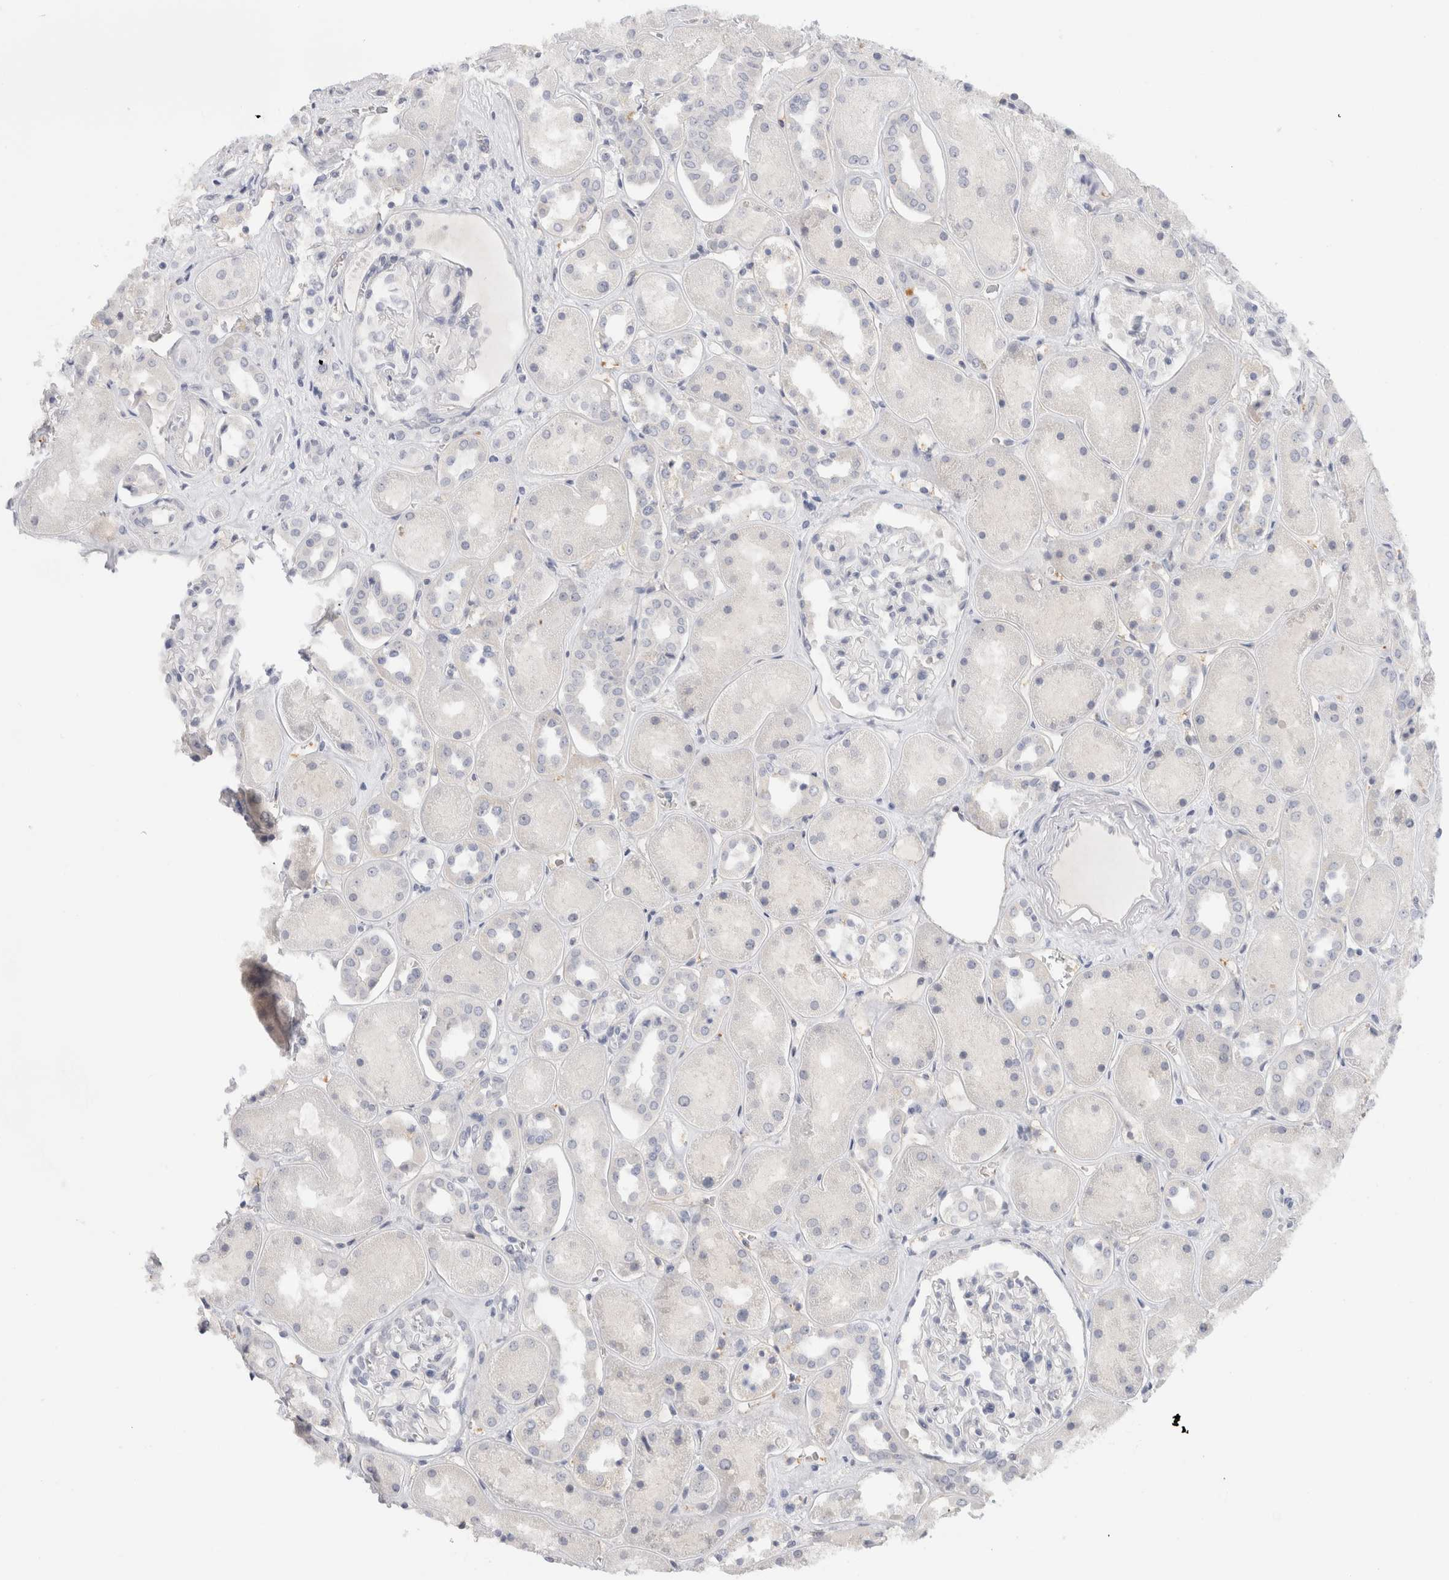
{"staining": {"intensity": "negative", "quantity": "none", "location": "none"}, "tissue": "kidney", "cell_type": "Cells in glomeruli", "image_type": "normal", "snomed": [{"axis": "morphology", "description": "Normal tissue, NOS"}, {"axis": "topography", "description": "Kidney"}], "caption": "Immunohistochemistry histopathology image of unremarkable kidney: kidney stained with DAB (3,3'-diaminobenzidine) demonstrates no significant protein expression in cells in glomeruli. (DAB (3,3'-diaminobenzidine) immunohistochemistry (IHC), high magnification).", "gene": "TONSL", "patient": {"sex": "male", "age": 70}}